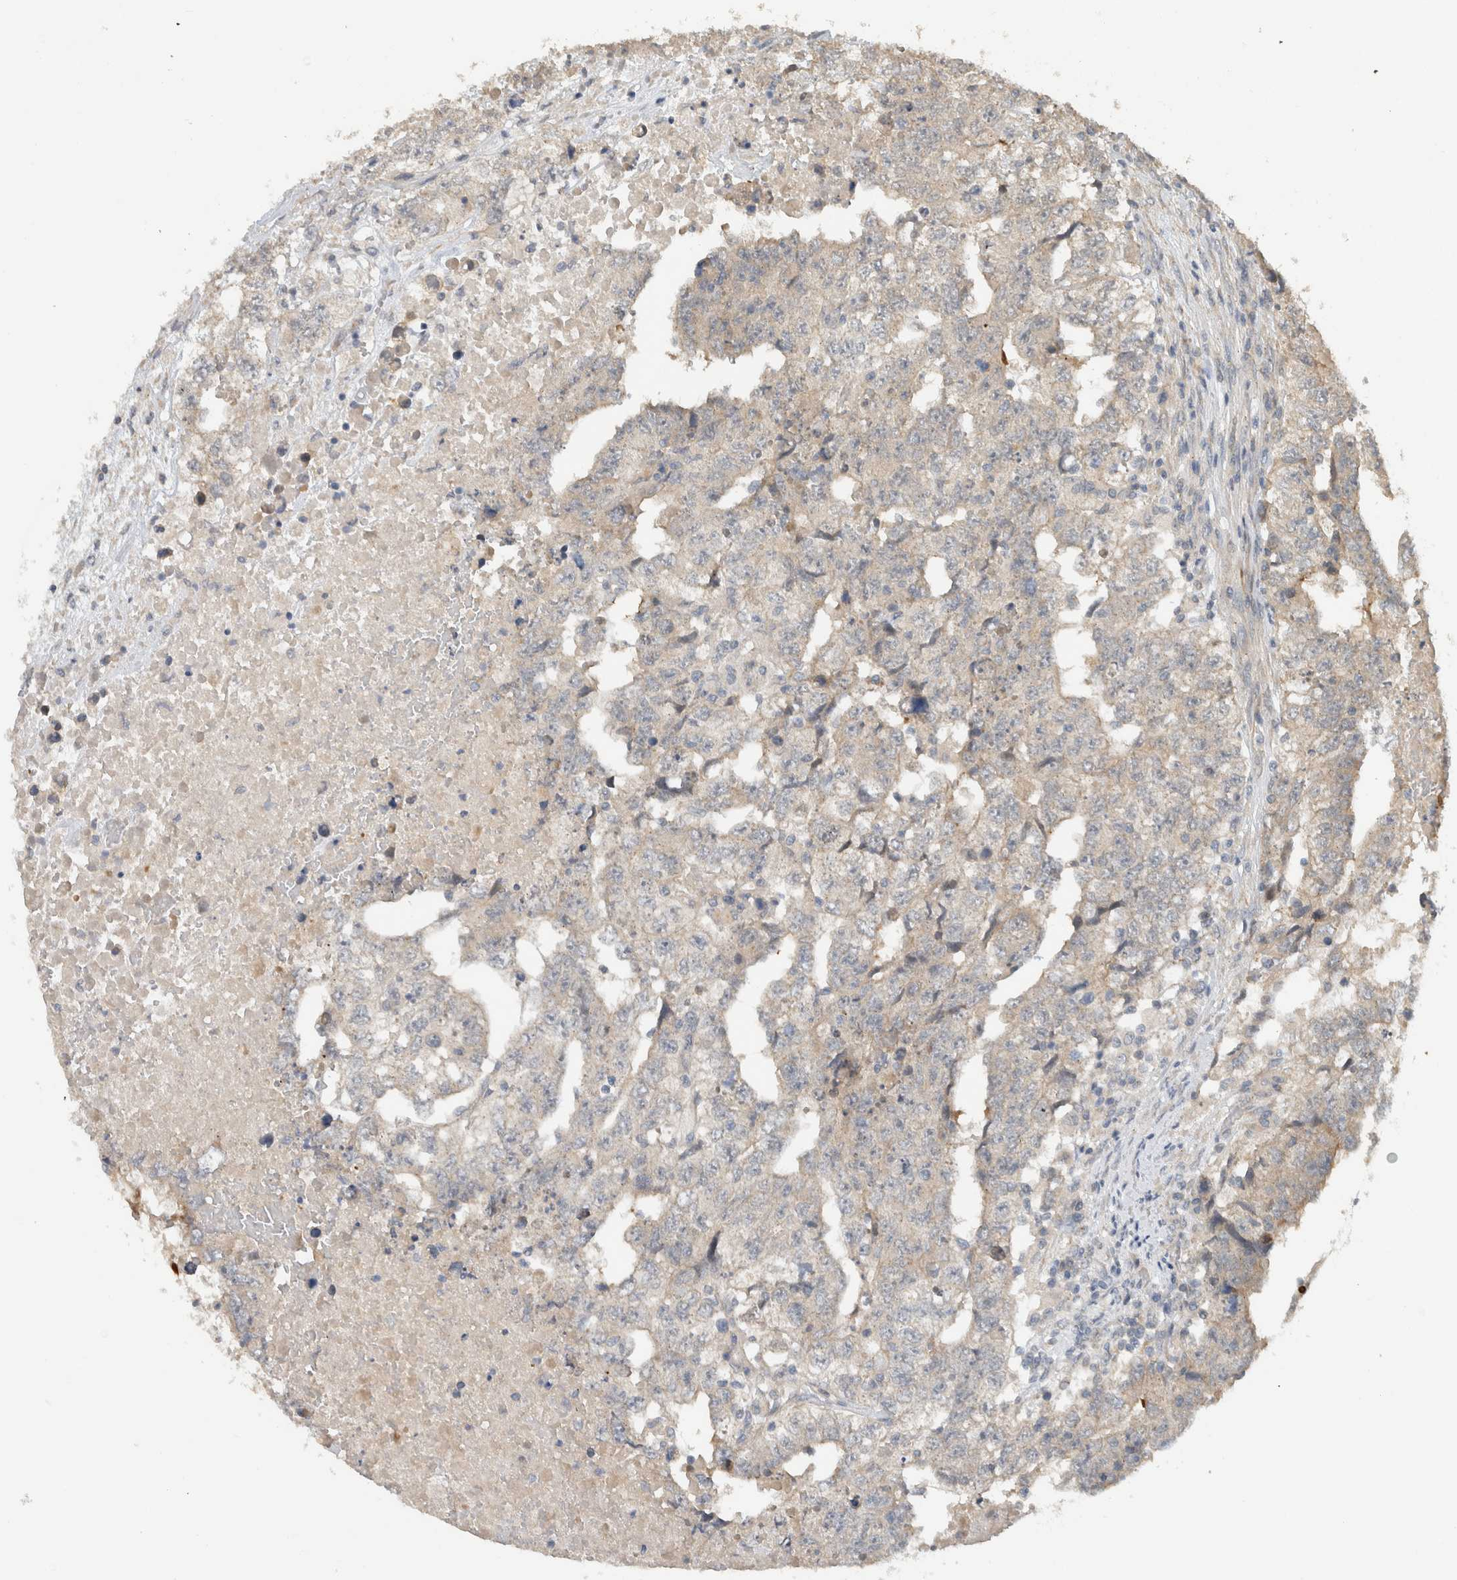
{"staining": {"intensity": "weak", "quantity": "<25%", "location": "cytoplasmic/membranous"}, "tissue": "testis cancer", "cell_type": "Tumor cells", "image_type": "cancer", "snomed": [{"axis": "morphology", "description": "Carcinoma, Embryonal, NOS"}, {"axis": "topography", "description": "Testis"}], "caption": "A micrograph of human testis cancer (embryonal carcinoma) is negative for staining in tumor cells.", "gene": "ERCC6L2", "patient": {"sex": "male", "age": 36}}